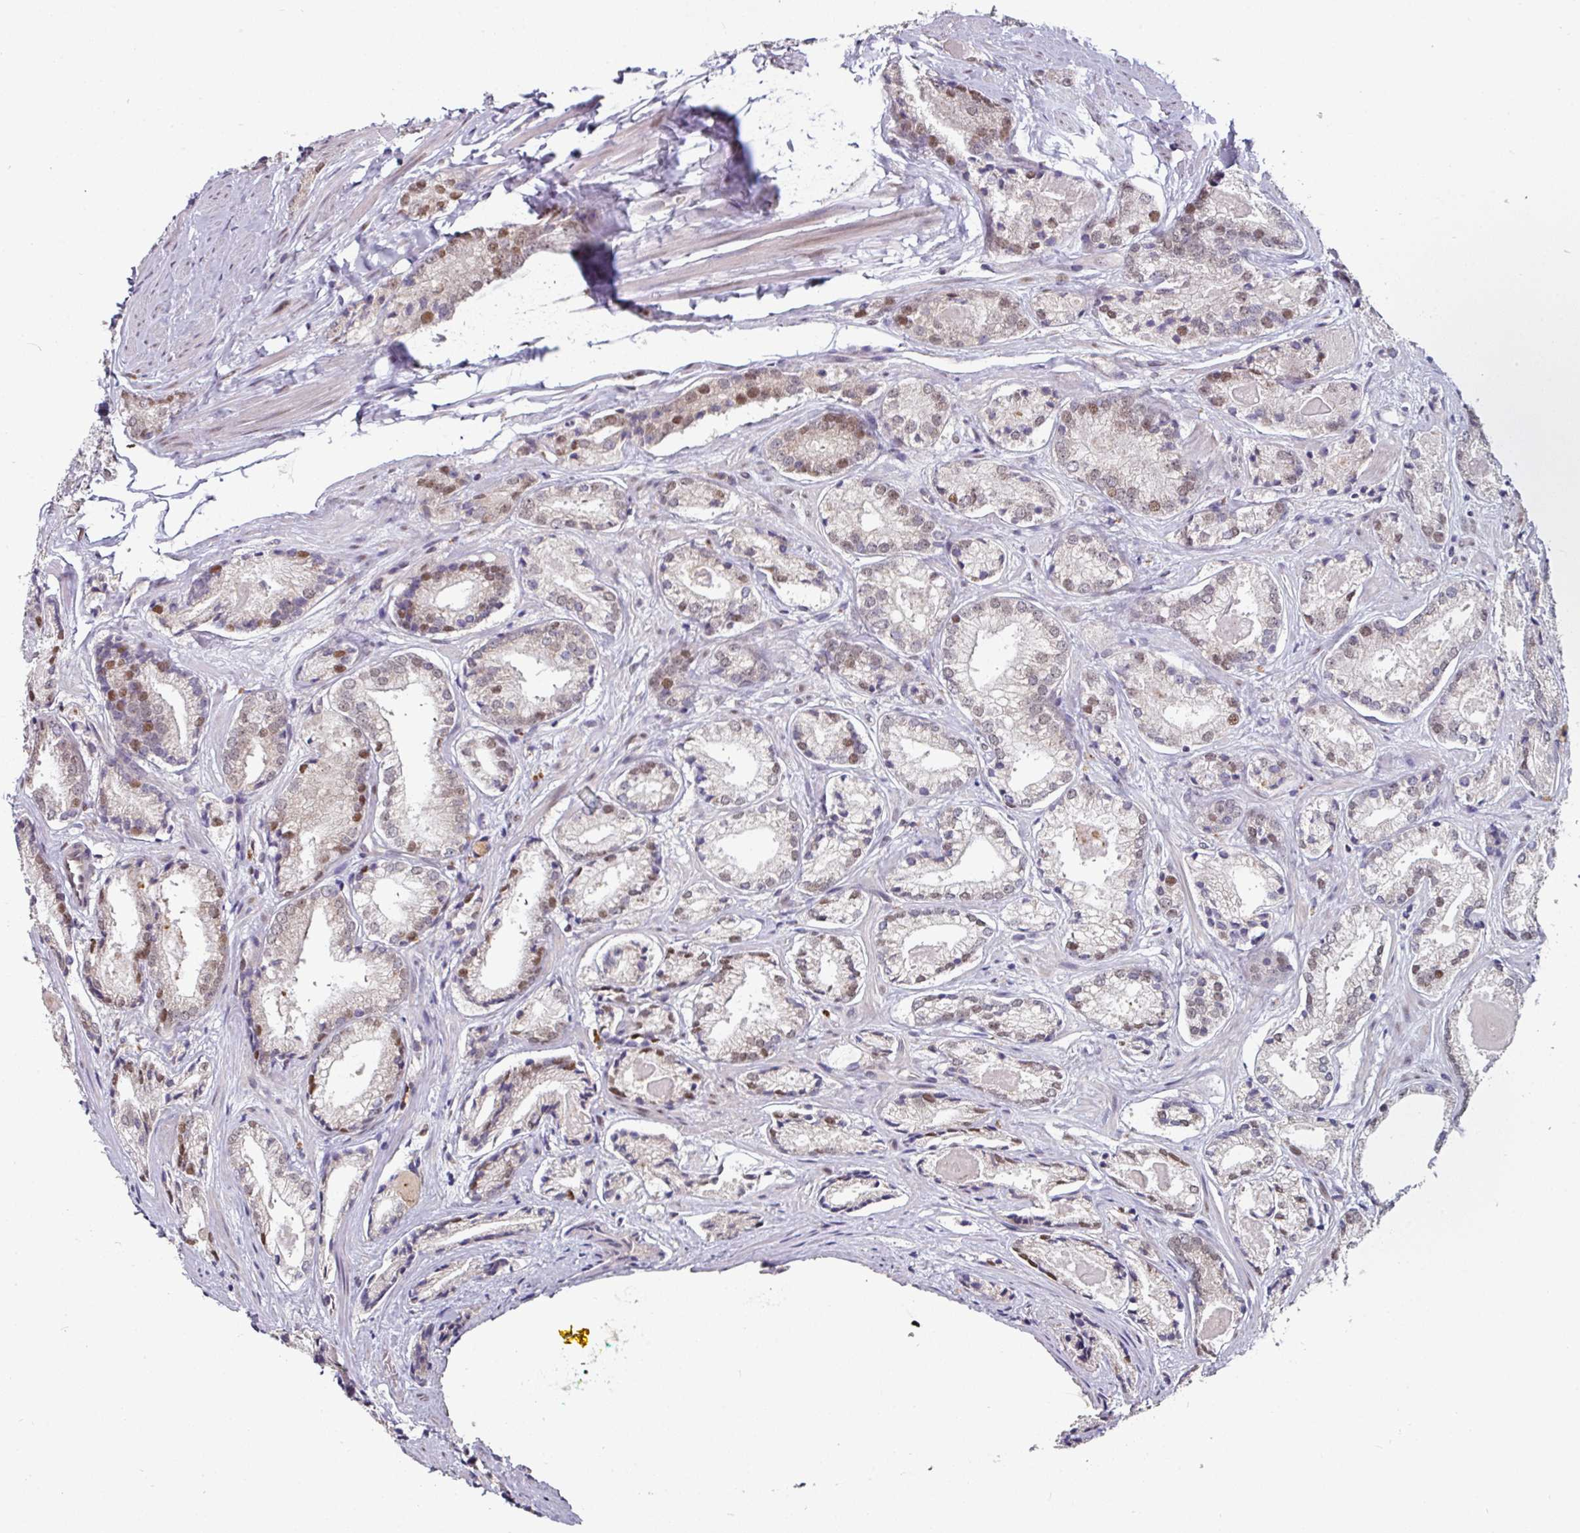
{"staining": {"intensity": "moderate", "quantity": "25%-75%", "location": "nuclear"}, "tissue": "prostate cancer", "cell_type": "Tumor cells", "image_type": "cancer", "snomed": [{"axis": "morphology", "description": "Adenocarcinoma, Low grade"}, {"axis": "topography", "description": "Prostate"}], "caption": "The histopathology image demonstrates staining of prostate cancer (low-grade adenocarcinoma), revealing moderate nuclear protein staining (brown color) within tumor cells. (DAB (3,3'-diaminobenzidine) IHC, brown staining for protein, blue staining for nuclei).", "gene": "SWSAP1", "patient": {"sex": "male", "age": 68}}